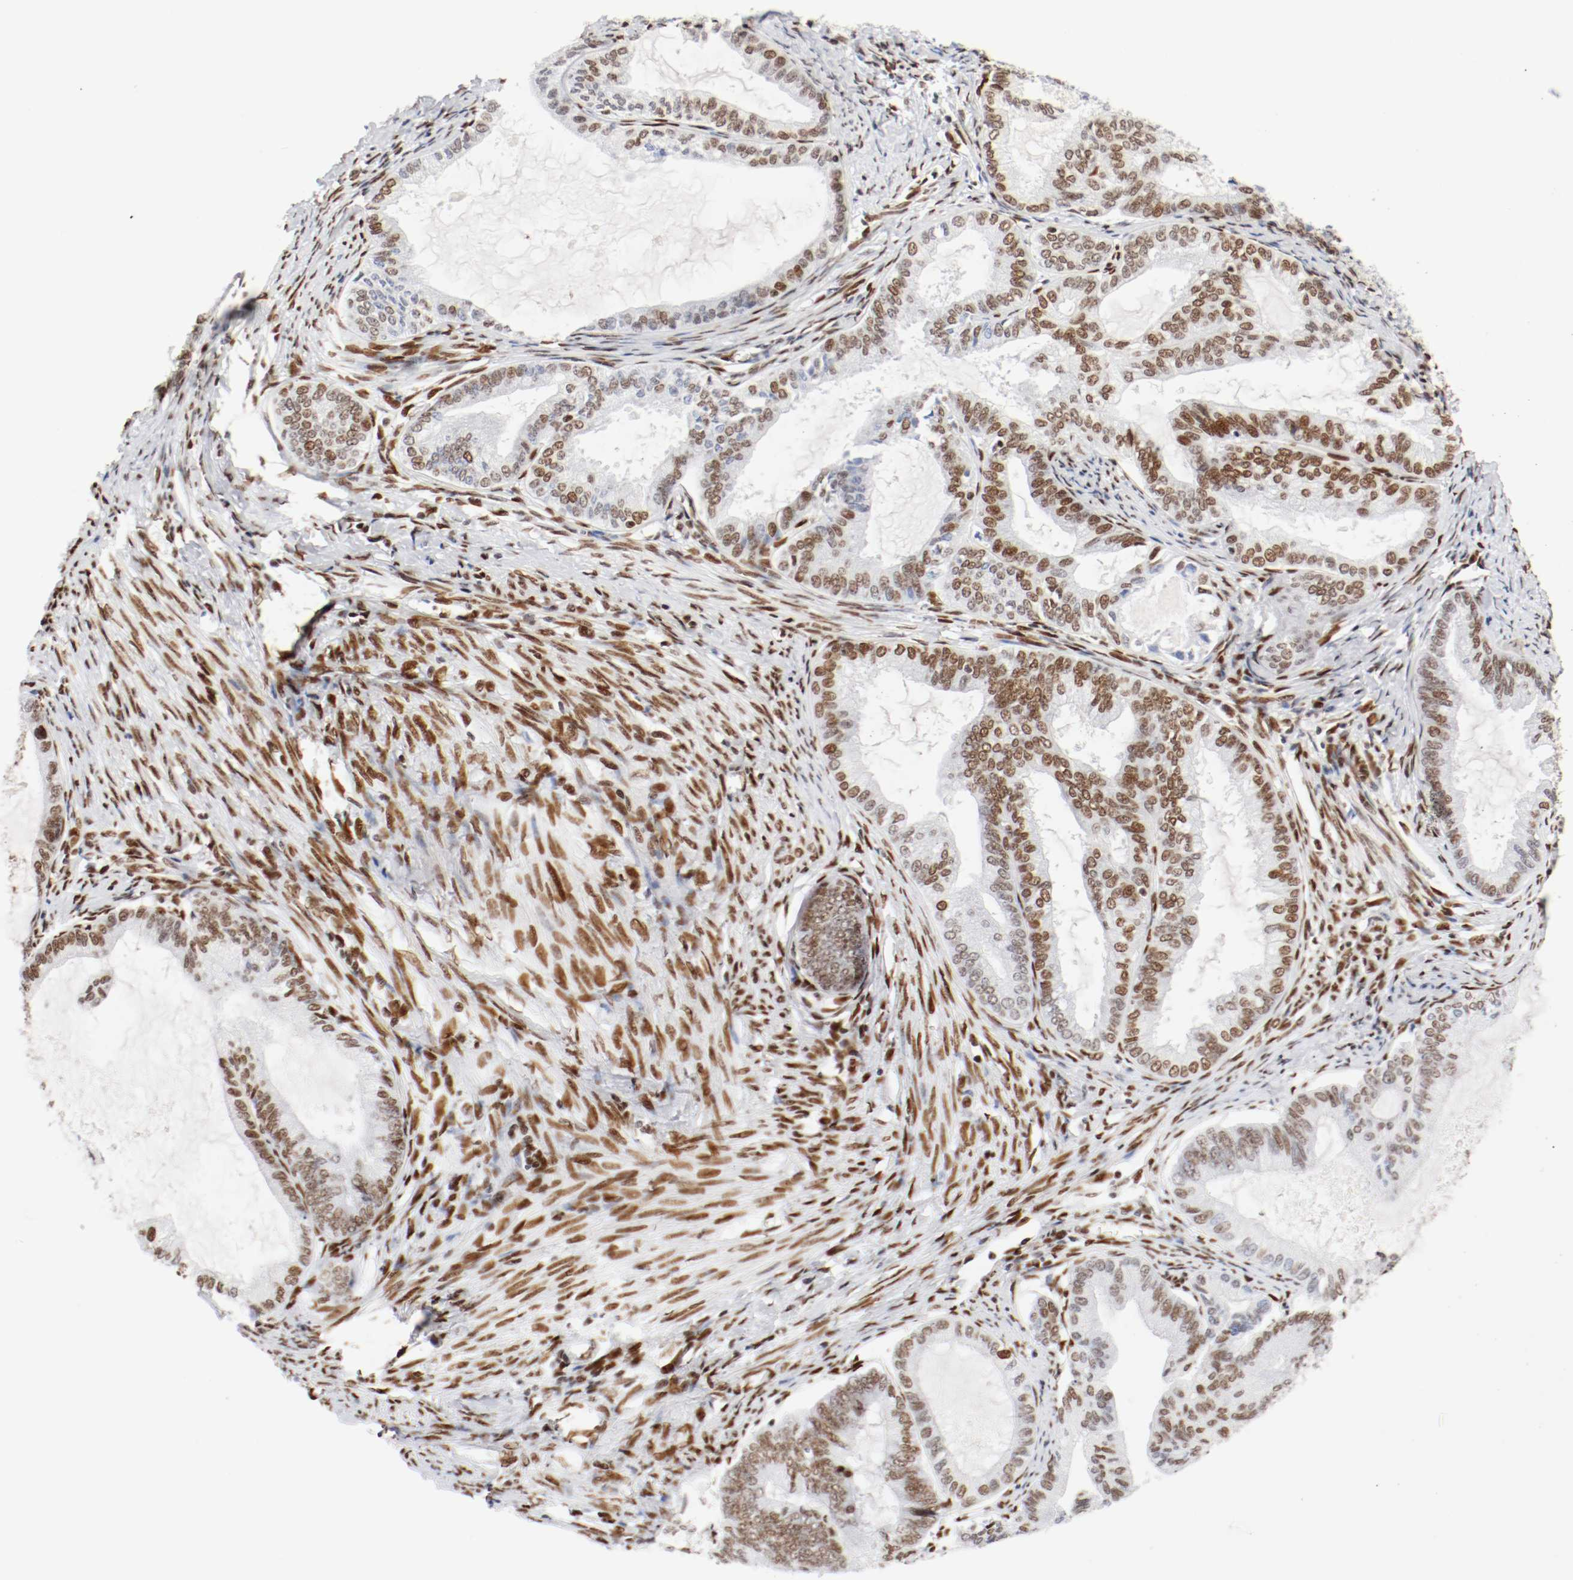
{"staining": {"intensity": "moderate", "quantity": ">75%", "location": "nuclear"}, "tissue": "endometrial cancer", "cell_type": "Tumor cells", "image_type": "cancer", "snomed": [{"axis": "morphology", "description": "Adenocarcinoma, NOS"}, {"axis": "topography", "description": "Endometrium"}], "caption": "Approximately >75% of tumor cells in endometrial adenocarcinoma show moderate nuclear protein expression as visualized by brown immunohistochemical staining.", "gene": "CTBP1", "patient": {"sex": "female", "age": 86}}